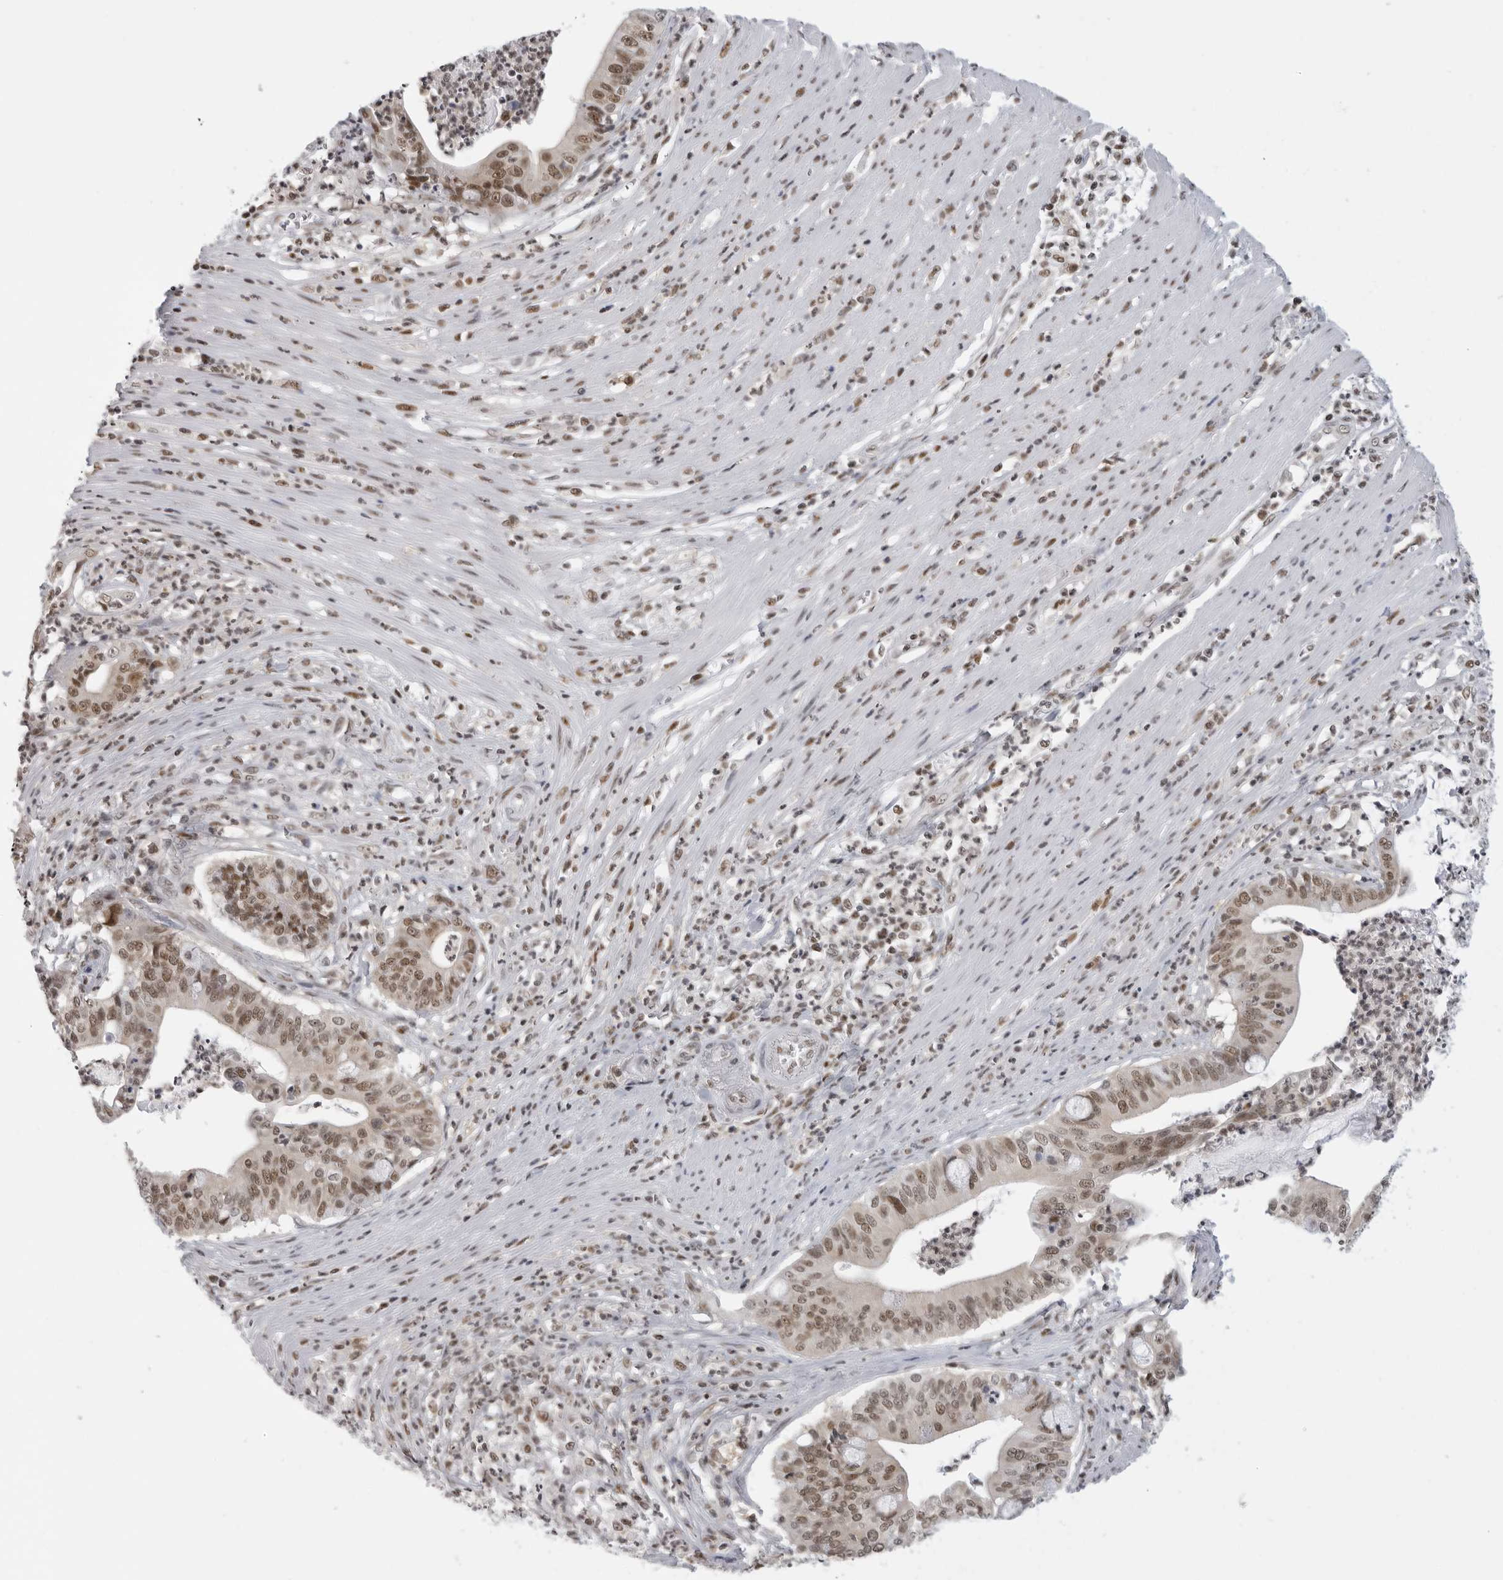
{"staining": {"intensity": "moderate", "quantity": ">75%", "location": "nuclear"}, "tissue": "pancreatic cancer", "cell_type": "Tumor cells", "image_type": "cancer", "snomed": [{"axis": "morphology", "description": "Adenocarcinoma, NOS"}, {"axis": "topography", "description": "Pancreas"}], "caption": "This is an image of immunohistochemistry staining of adenocarcinoma (pancreatic), which shows moderate expression in the nuclear of tumor cells.", "gene": "RPA2", "patient": {"sex": "male", "age": 69}}